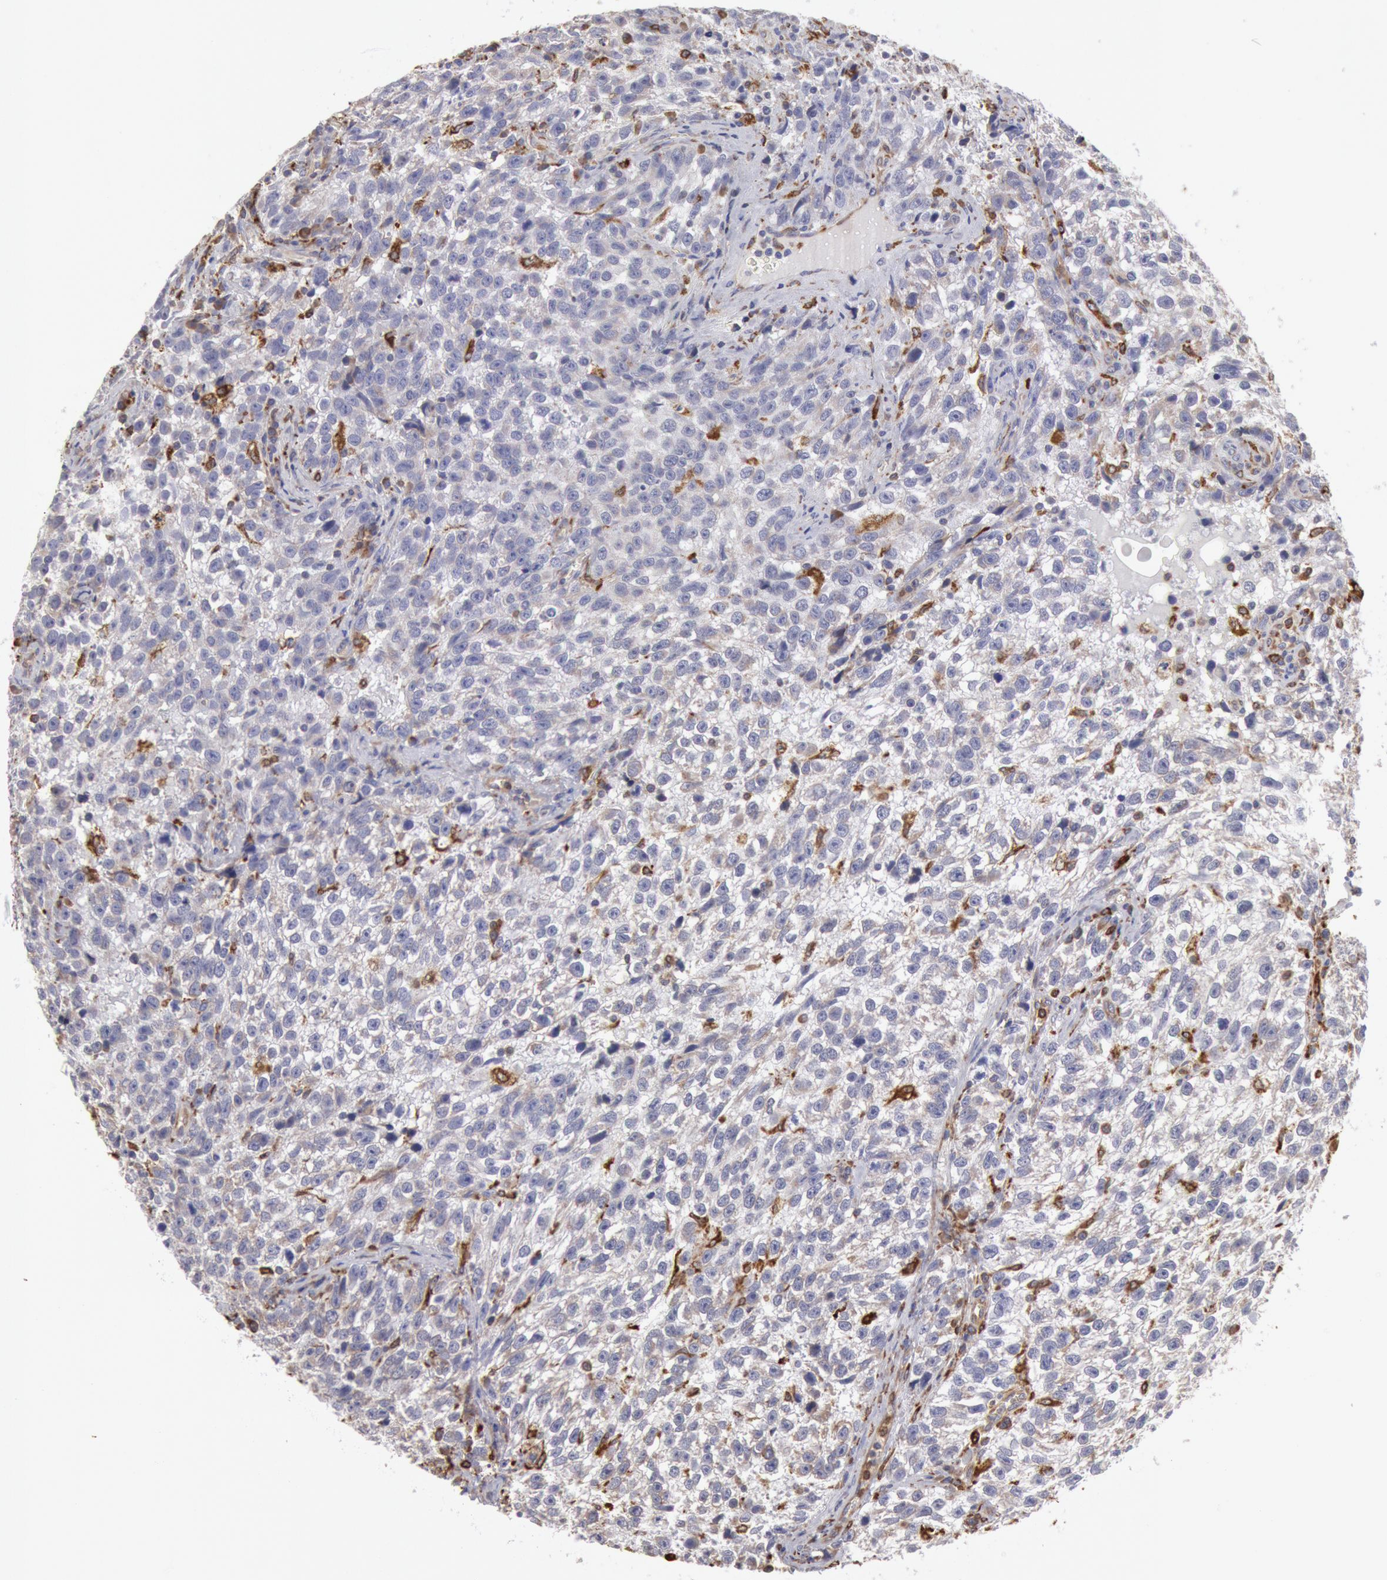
{"staining": {"intensity": "negative", "quantity": "none", "location": "none"}, "tissue": "testis cancer", "cell_type": "Tumor cells", "image_type": "cancer", "snomed": [{"axis": "morphology", "description": "Seminoma, NOS"}, {"axis": "topography", "description": "Testis"}], "caption": "This is an IHC photomicrograph of testis cancer. There is no staining in tumor cells.", "gene": "ERP44", "patient": {"sex": "male", "age": 38}}